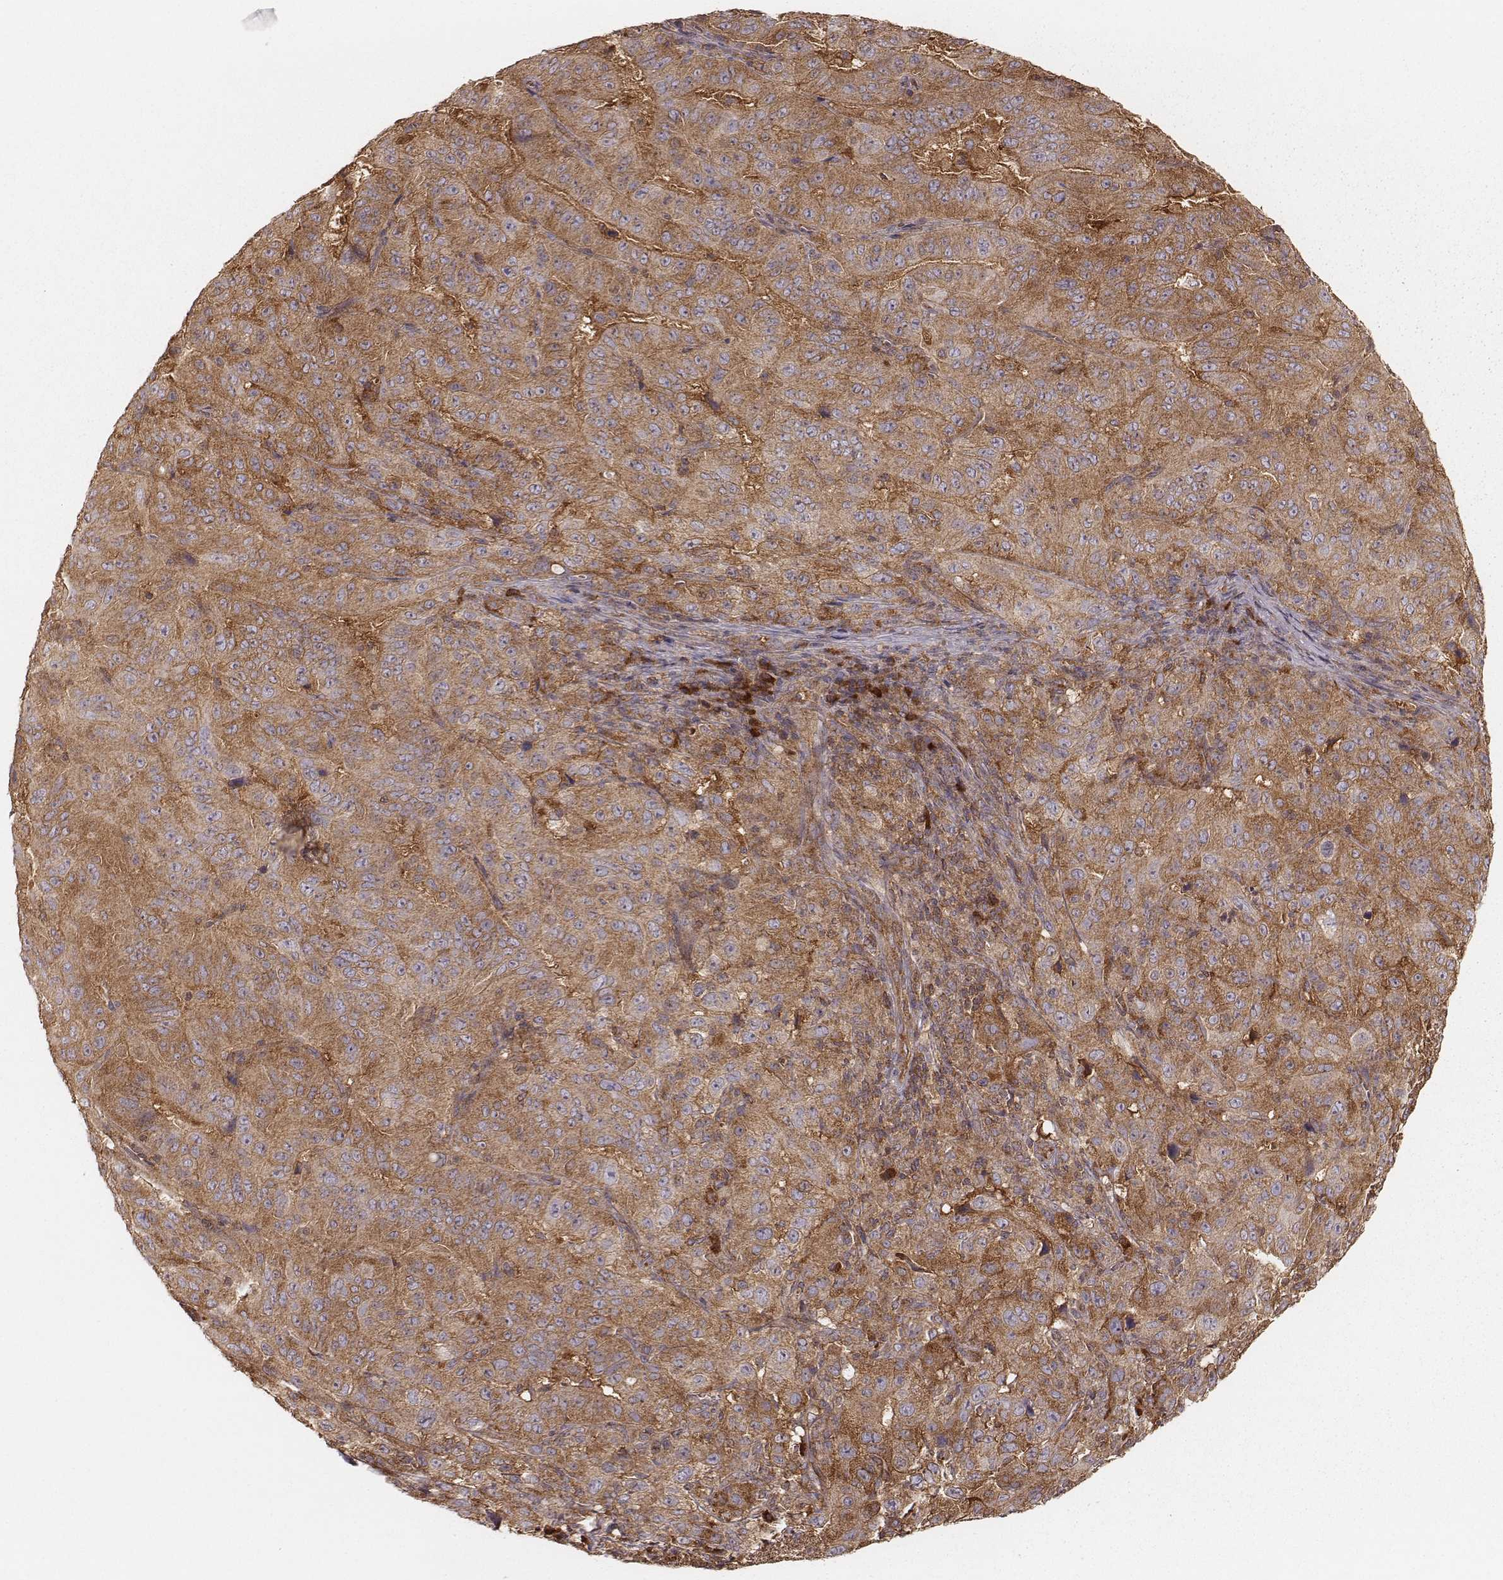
{"staining": {"intensity": "moderate", "quantity": ">75%", "location": "cytoplasmic/membranous"}, "tissue": "pancreatic cancer", "cell_type": "Tumor cells", "image_type": "cancer", "snomed": [{"axis": "morphology", "description": "Adenocarcinoma, NOS"}, {"axis": "topography", "description": "Pancreas"}], "caption": "A brown stain labels moderate cytoplasmic/membranous staining of a protein in pancreatic cancer (adenocarcinoma) tumor cells.", "gene": "CARS1", "patient": {"sex": "male", "age": 63}}